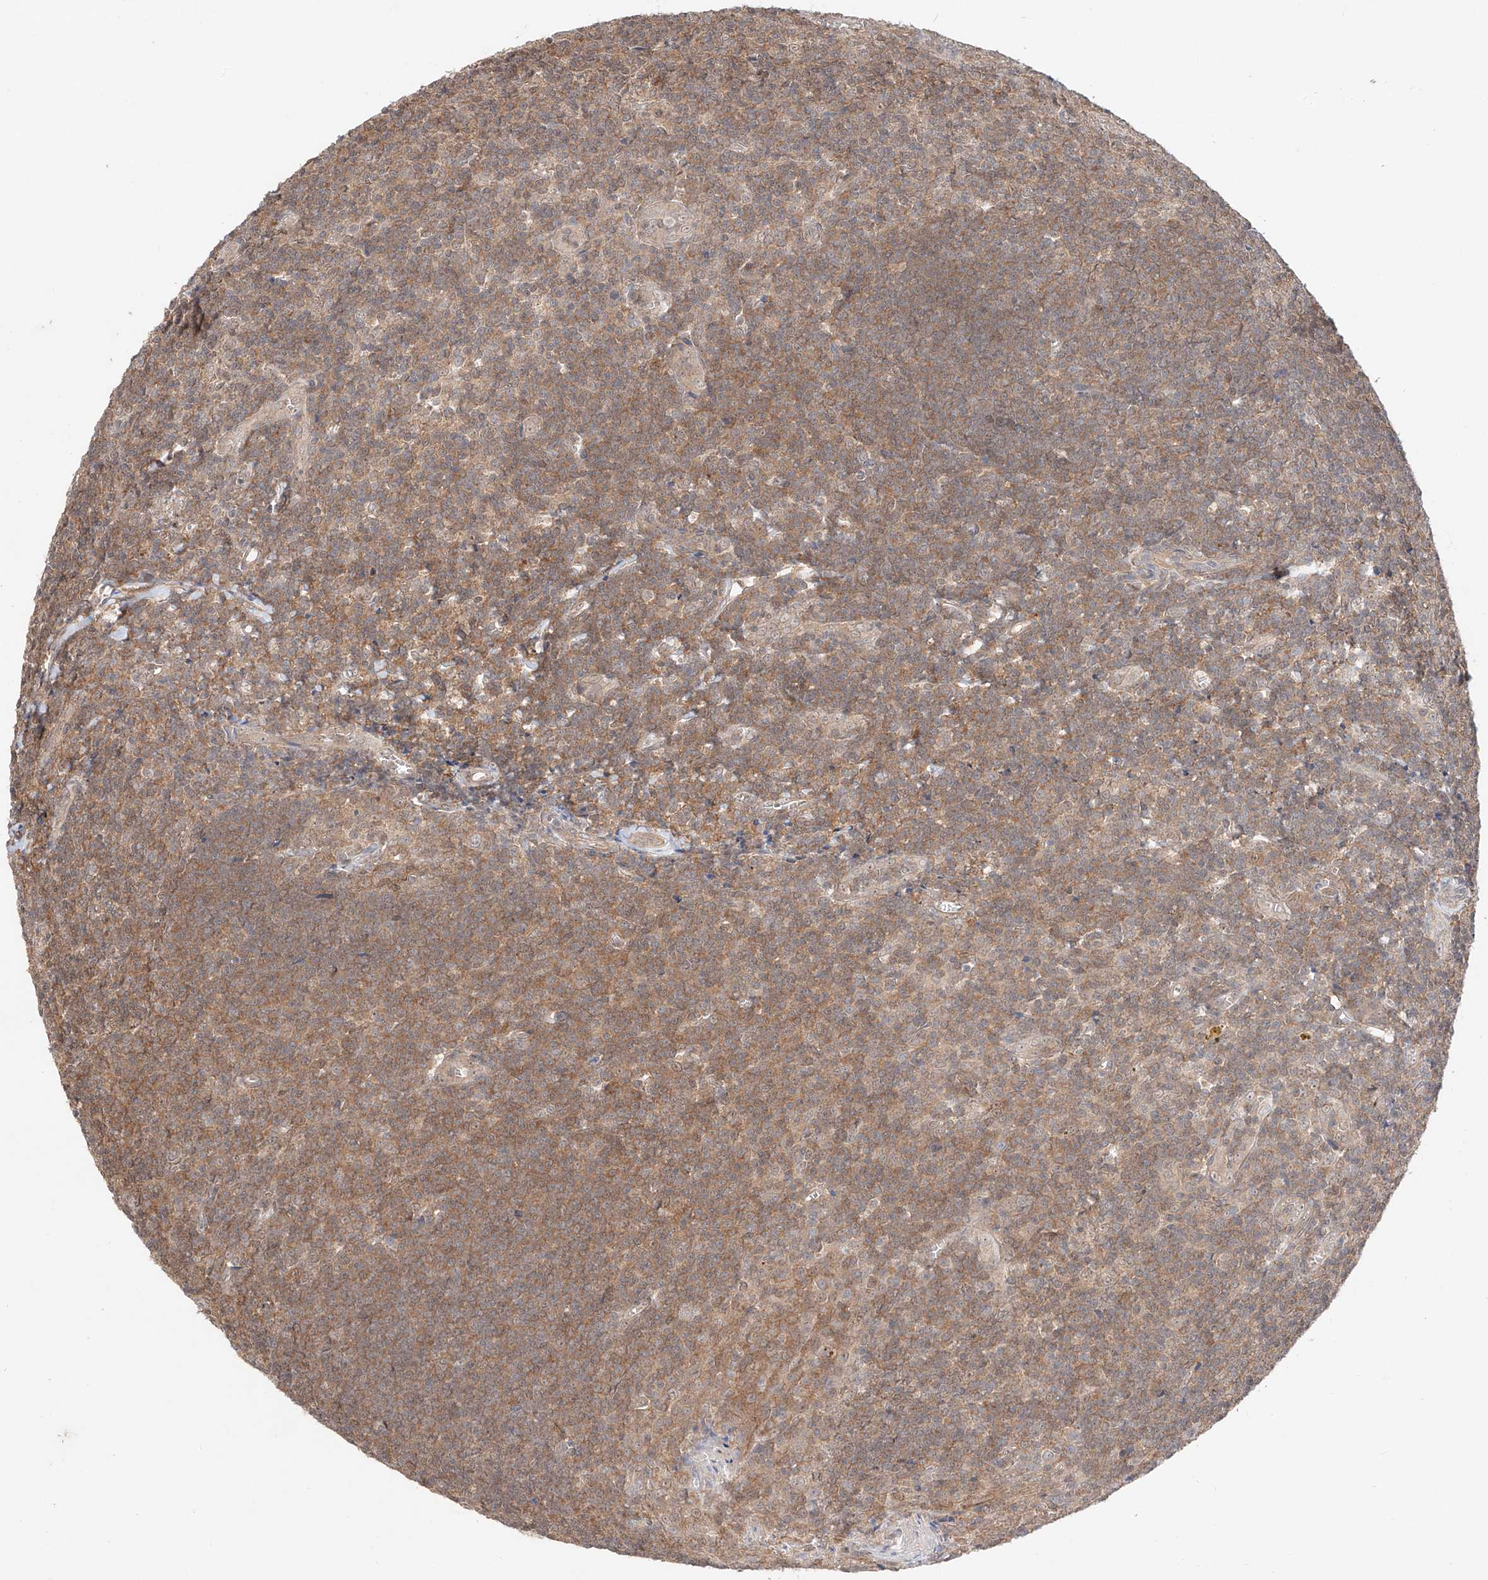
{"staining": {"intensity": "weak", "quantity": "<25%", "location": "cytoplasmic/membranous"}, "tissue": "tonsil", "cell_type": "Germinal center cells", "image_type": "normal", "snomed": [{"axis": "morphology", "description": "Normal tissue, NOS"}, {"axis": "topography", "description": "Tonsil"}], "caption": "DAB immunohistochemical staining of benign human tonsil exhibits no significant staining in germinal center cells.", "gene": "TSR2", "patient": {"sex": "male", "age": 27}}